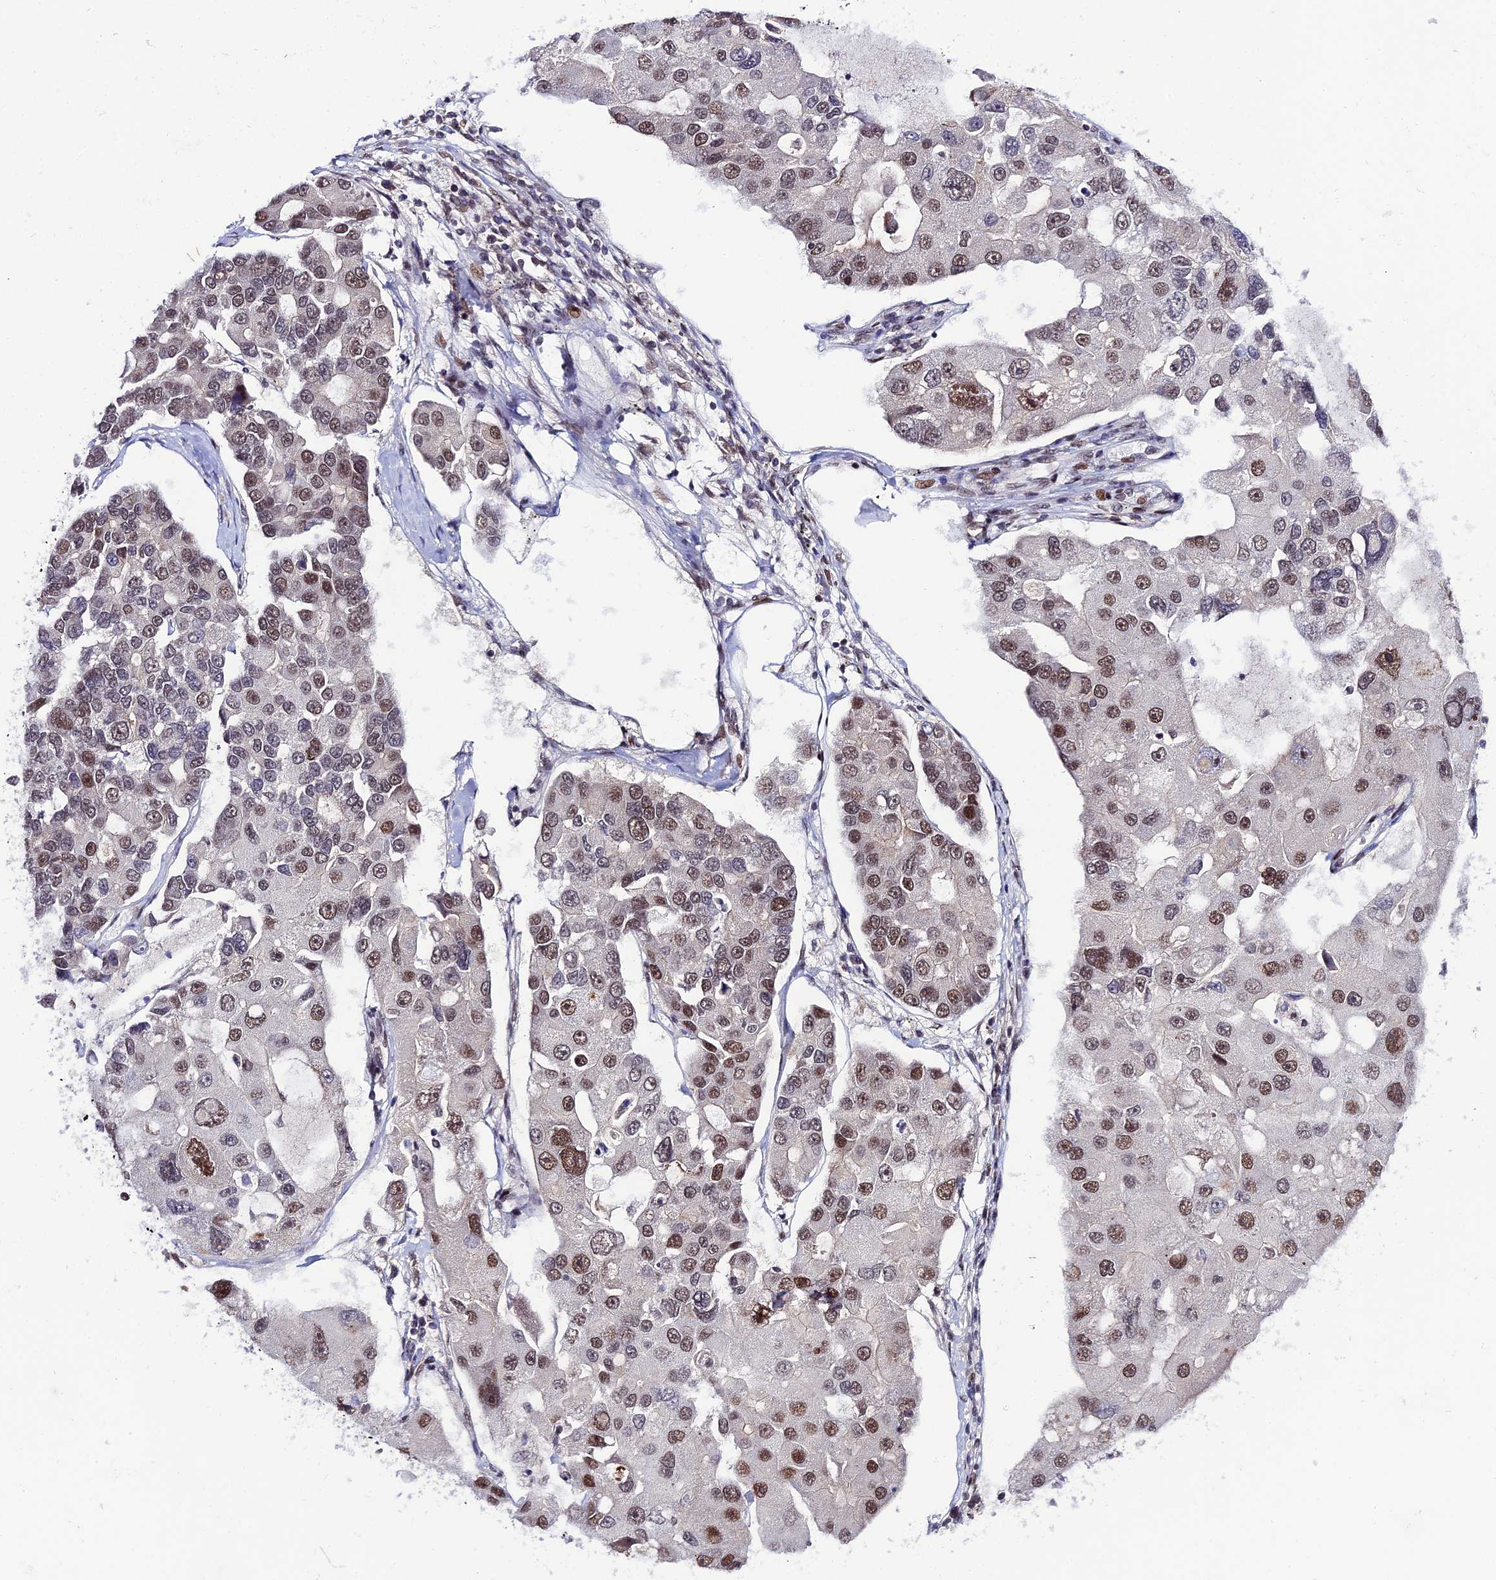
{"staining": {"intensity": "moderate", "quantity": "25%-75%", "location": "nuclear"}, "tissue": "lung cancer", "cell_type": "Tumor cells", "image_type": "cancer", "snomed": [{"axis": "morphology", "description": "Adenocarcinoma, NOS"}, {"axis": "topography", "description": "Lung"}], "caption": "Lung adenocarcinoma stained with a protein marker displays moderate staining in tumor cells.", "gene": "SYT15", "patient": {"sex": "female", "age": 54}}